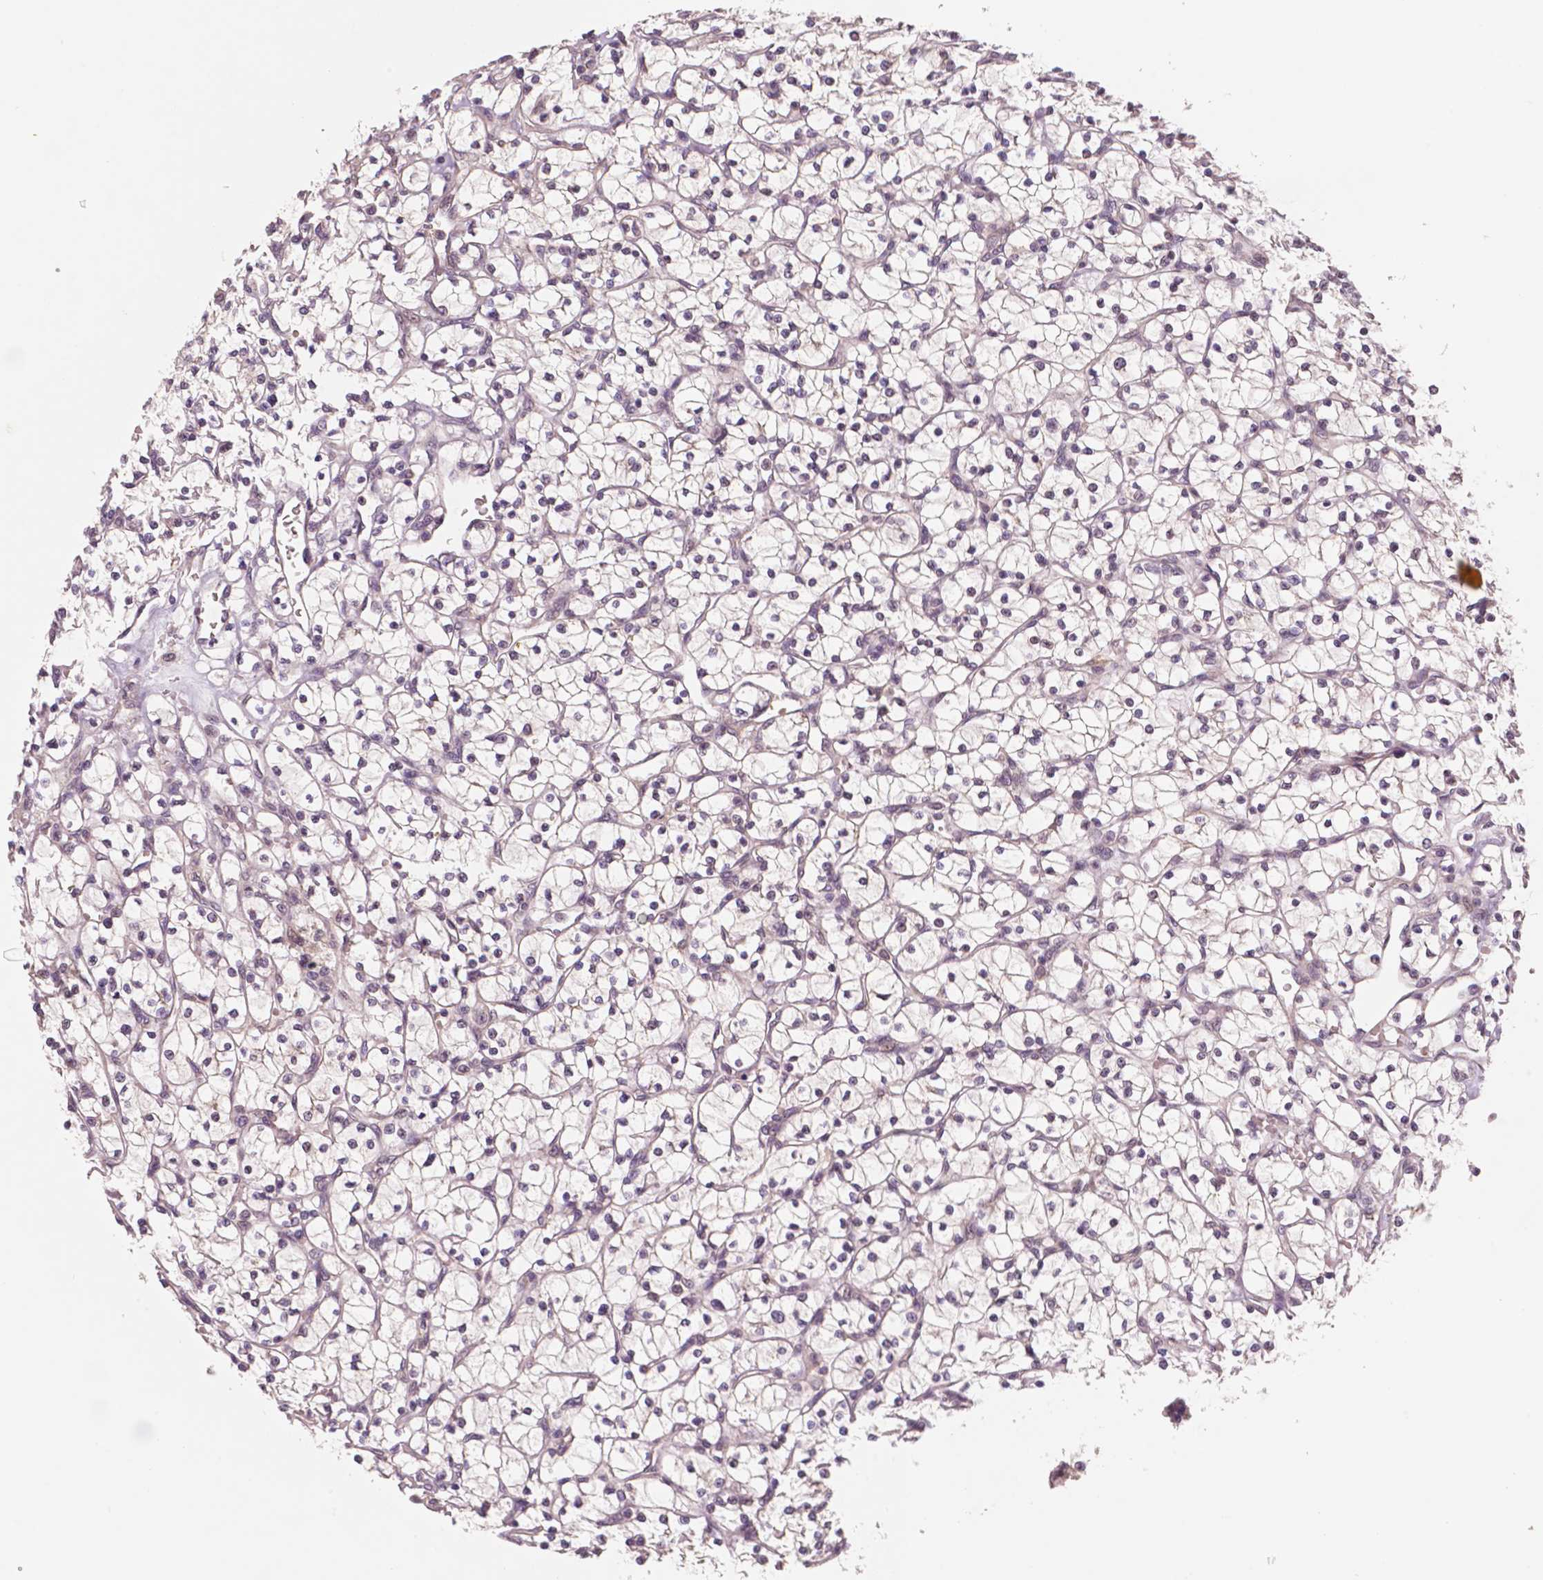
{"staining": {"intensity": "negative", "quantity": "none", "location": "none"}, "tissue": "renal cancer", "cell_type": "Tumor cells", "image_type": "cancer", "snomed": [{"axis": "morphology", "description": "Adenocarcinoma, NOS"}, {"axis": "topography", "description": "Kidney"}], "caption": "Immunohistochemical staining of renal cancer (adenocarcinoma) shows no significant staining in tumor cells. (Brightfield microscopy of DAB IHC at high magnification).", "gene": "STAT3", "patient": {"sex": "female", "age": 64}}